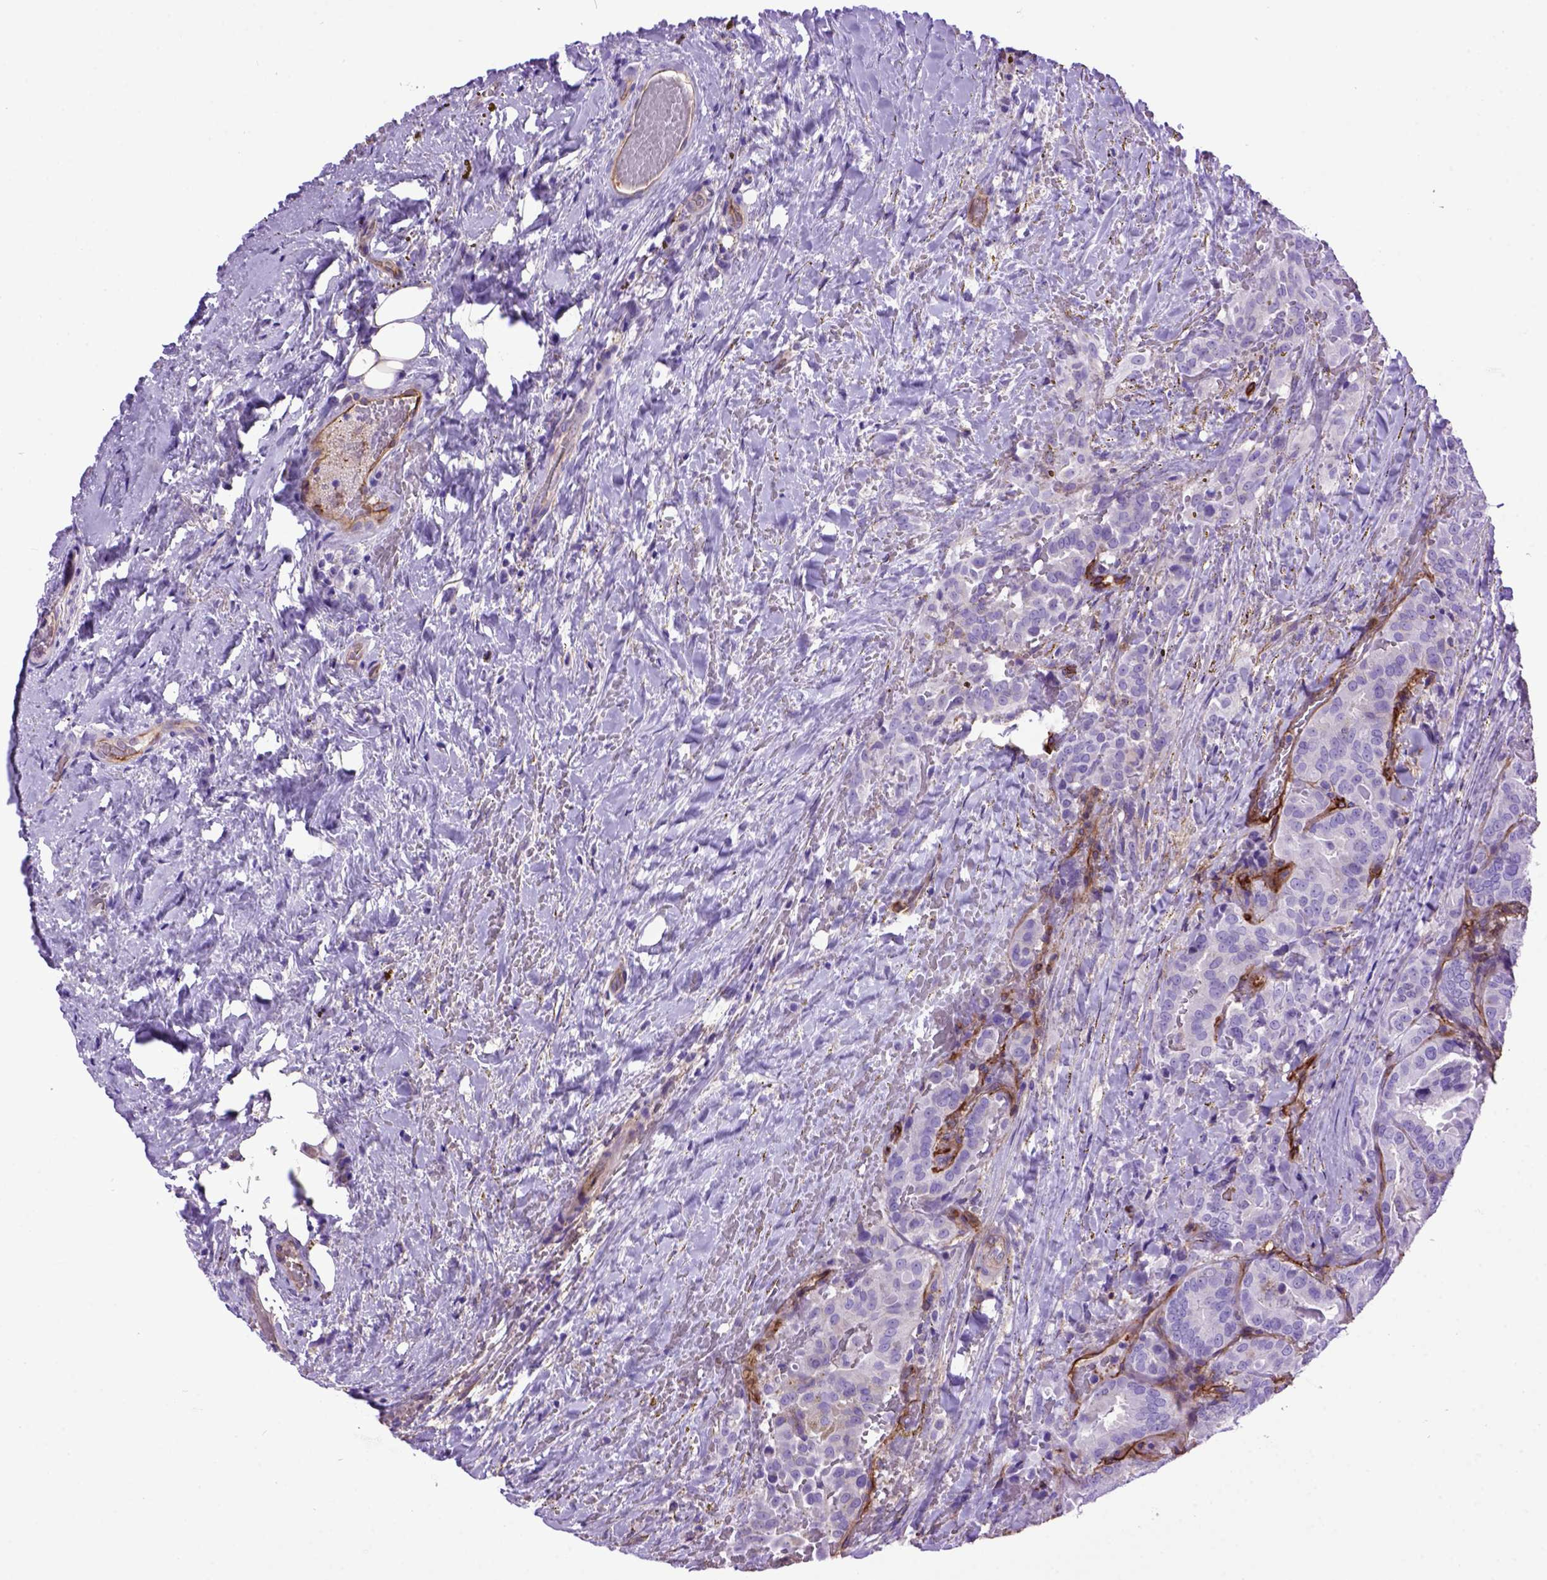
{"staining": {"intensity": "negative", "quantity": "none", "location": "none"}, "tissue": "thyroid cancer", "cell_type": "Tumor cells", "image_type": "cancer", "snomed": [{"axis": "morphology", "description": "Papillary adenocarcinoma, NOS"}, {"axis": "topography", "description": "Thyroid gland"}], "caption": "Immunohistochemical staining of papillary adenocarcinoma (thyroid) displays no significant positivity in tumor cells.", "gene": "ENG", "patient": {"sex": "male", "age": 61}}